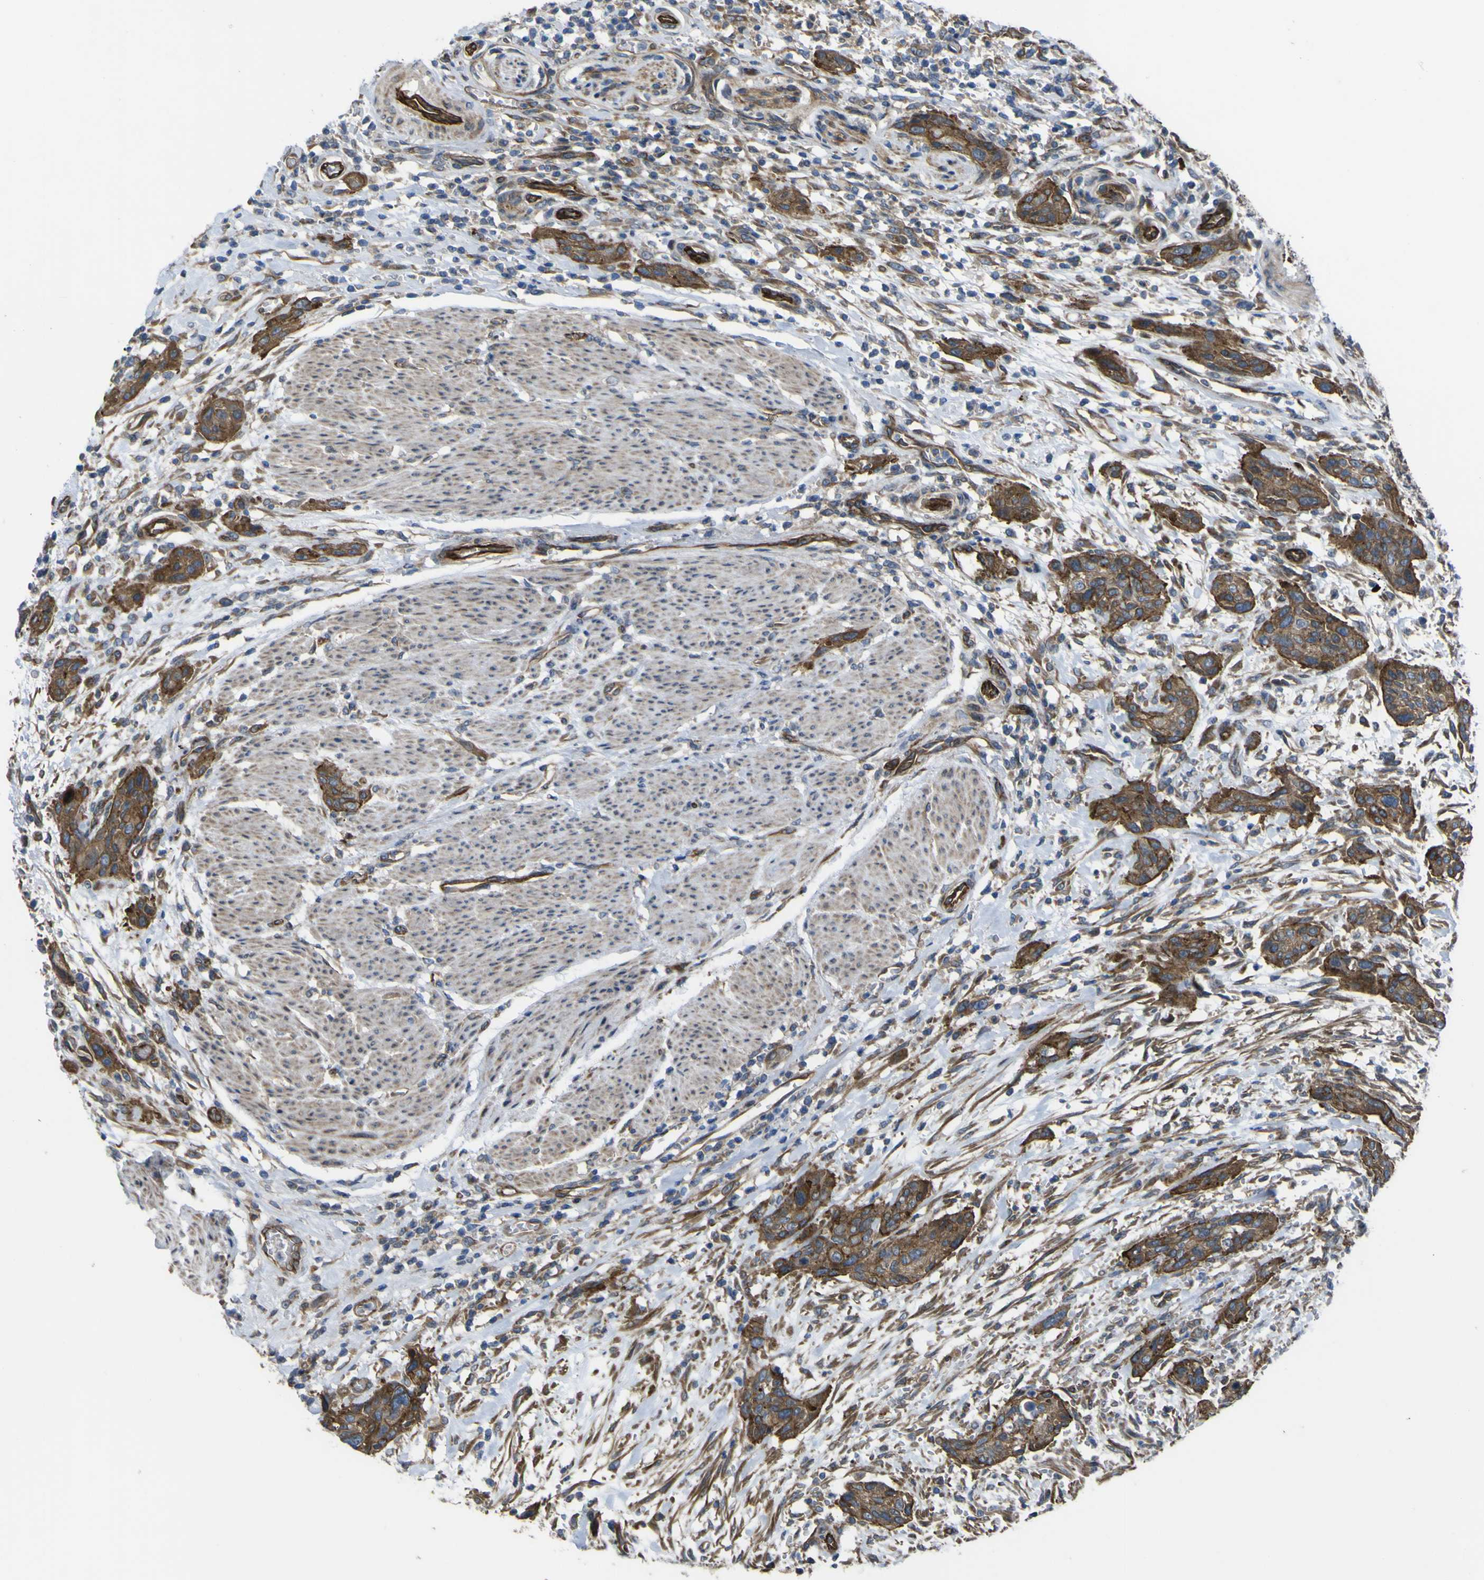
{"staining": {"intensity": "moderate", "quantity": ">75%", "location": "cytoplasmic/membranous"}, "tissue": "urothelial cancer", "cell_type": "Tumor cells", "image_type": "cancer", "snomed": [{"axis": "morphology", "description": "Urothelial carcinoma, High grade"}, {"axis": "topography", "description": "Urinary bladder"}], "caption": "Immunohistochemical staining of urothelial cancer reveals medium levels of moderate cytoplasmic/membranous protein expression in approximately >75% of tumor cells.", "gene": "FBXO30", "patient": {"sex": "male", "age": 35}}